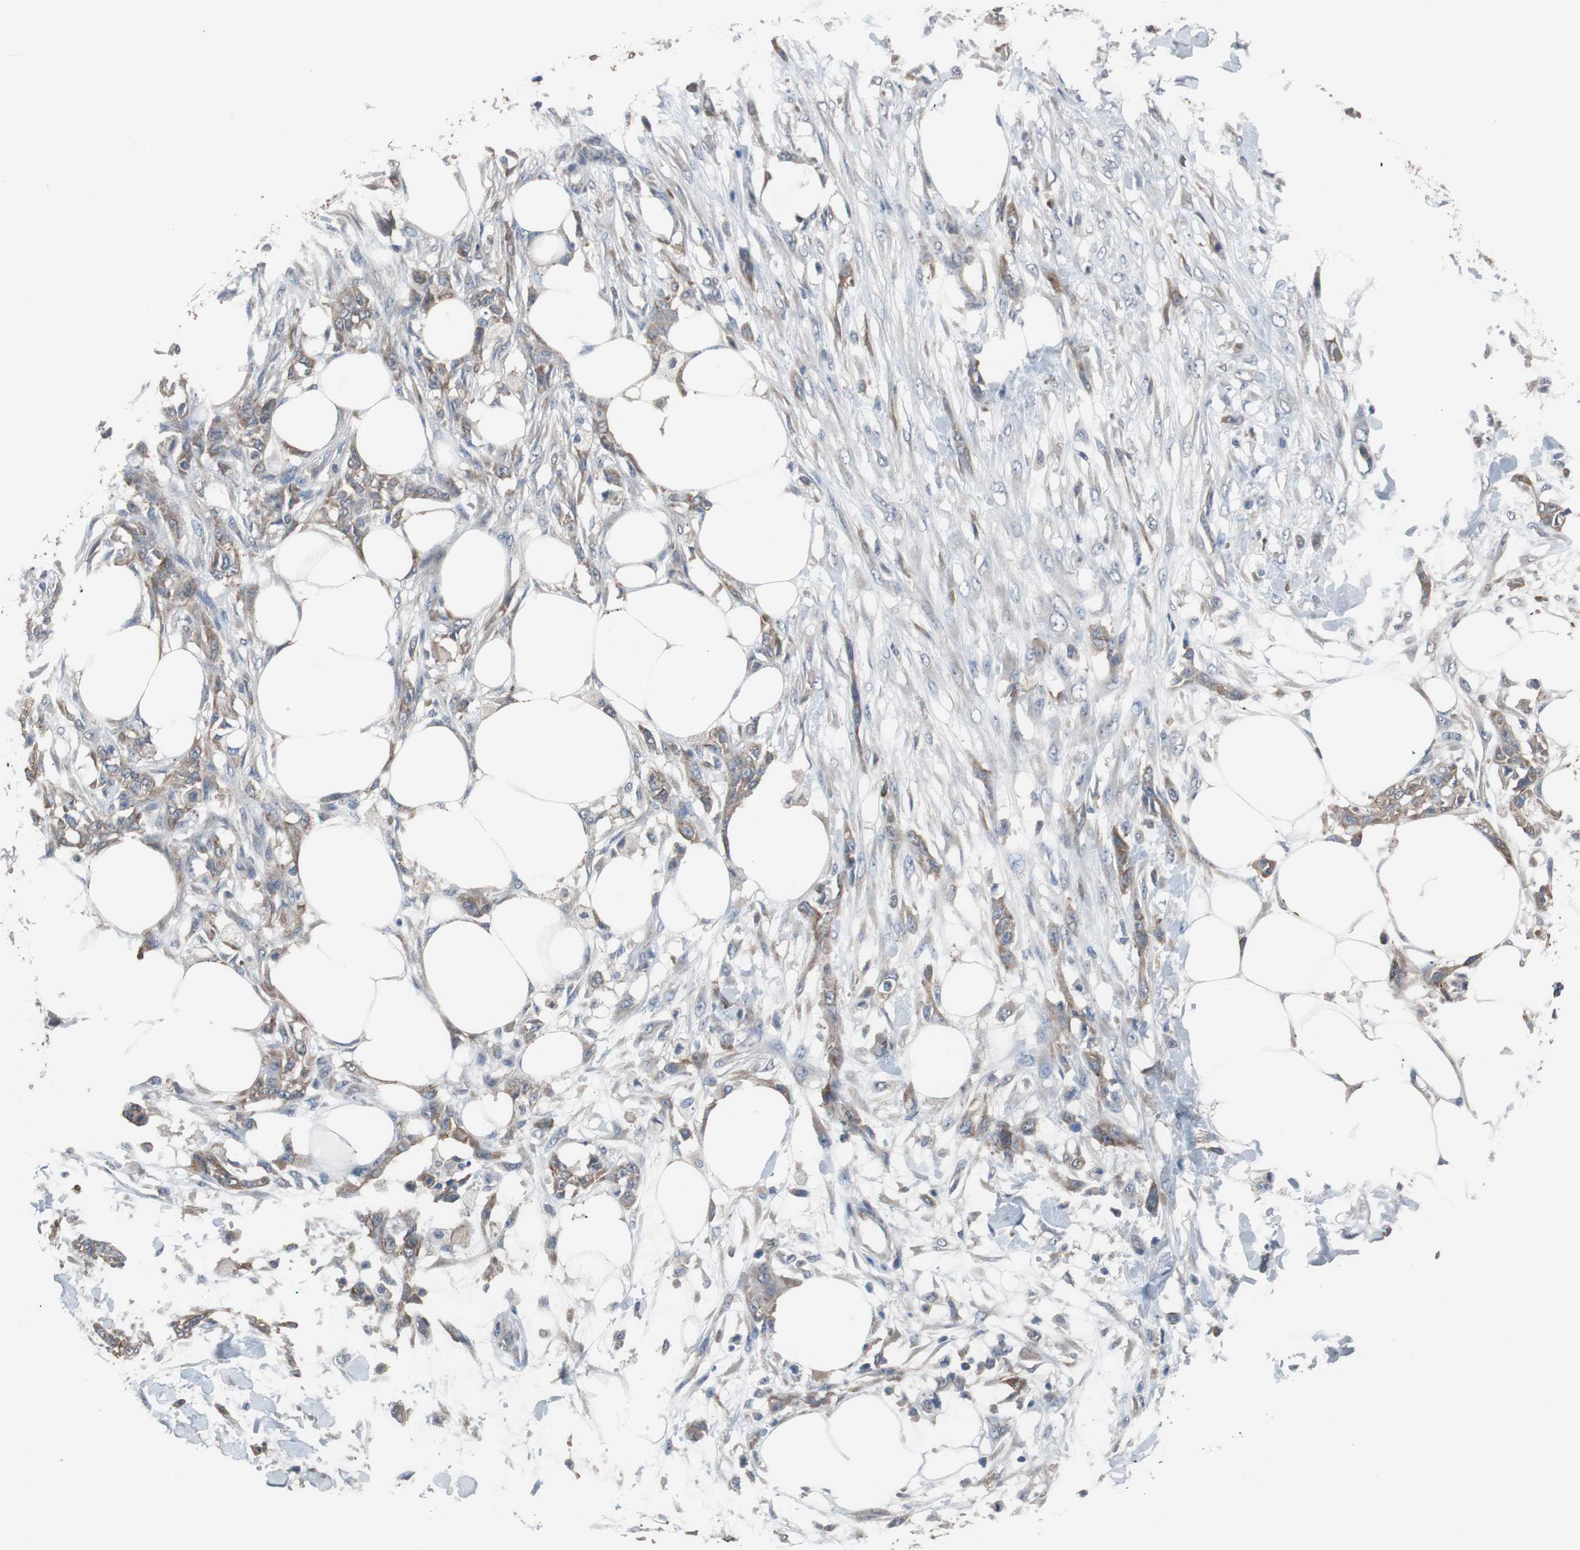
{"staining": {"intensity": "moderate", "quantity": "<25%", "location": "cytoplasmic/membranous"}, "tissue": "skin cancer", "cell_type": "Tumor cells", "image_type": "cancer", "snomed": [{"axis": "morphology", "description": "Squamous cell carcinoma, NOS"}, {"axis": "topography", "description": "Skin"}], "caption": "The image reveals immunohistochemical staining of skin cancer. There is moderate cytoplasmic/membranous positivity is identified in approximately <25% of tumor cells.", "gene": "USP10", "patient": {"sex": "female", "age": 59}}